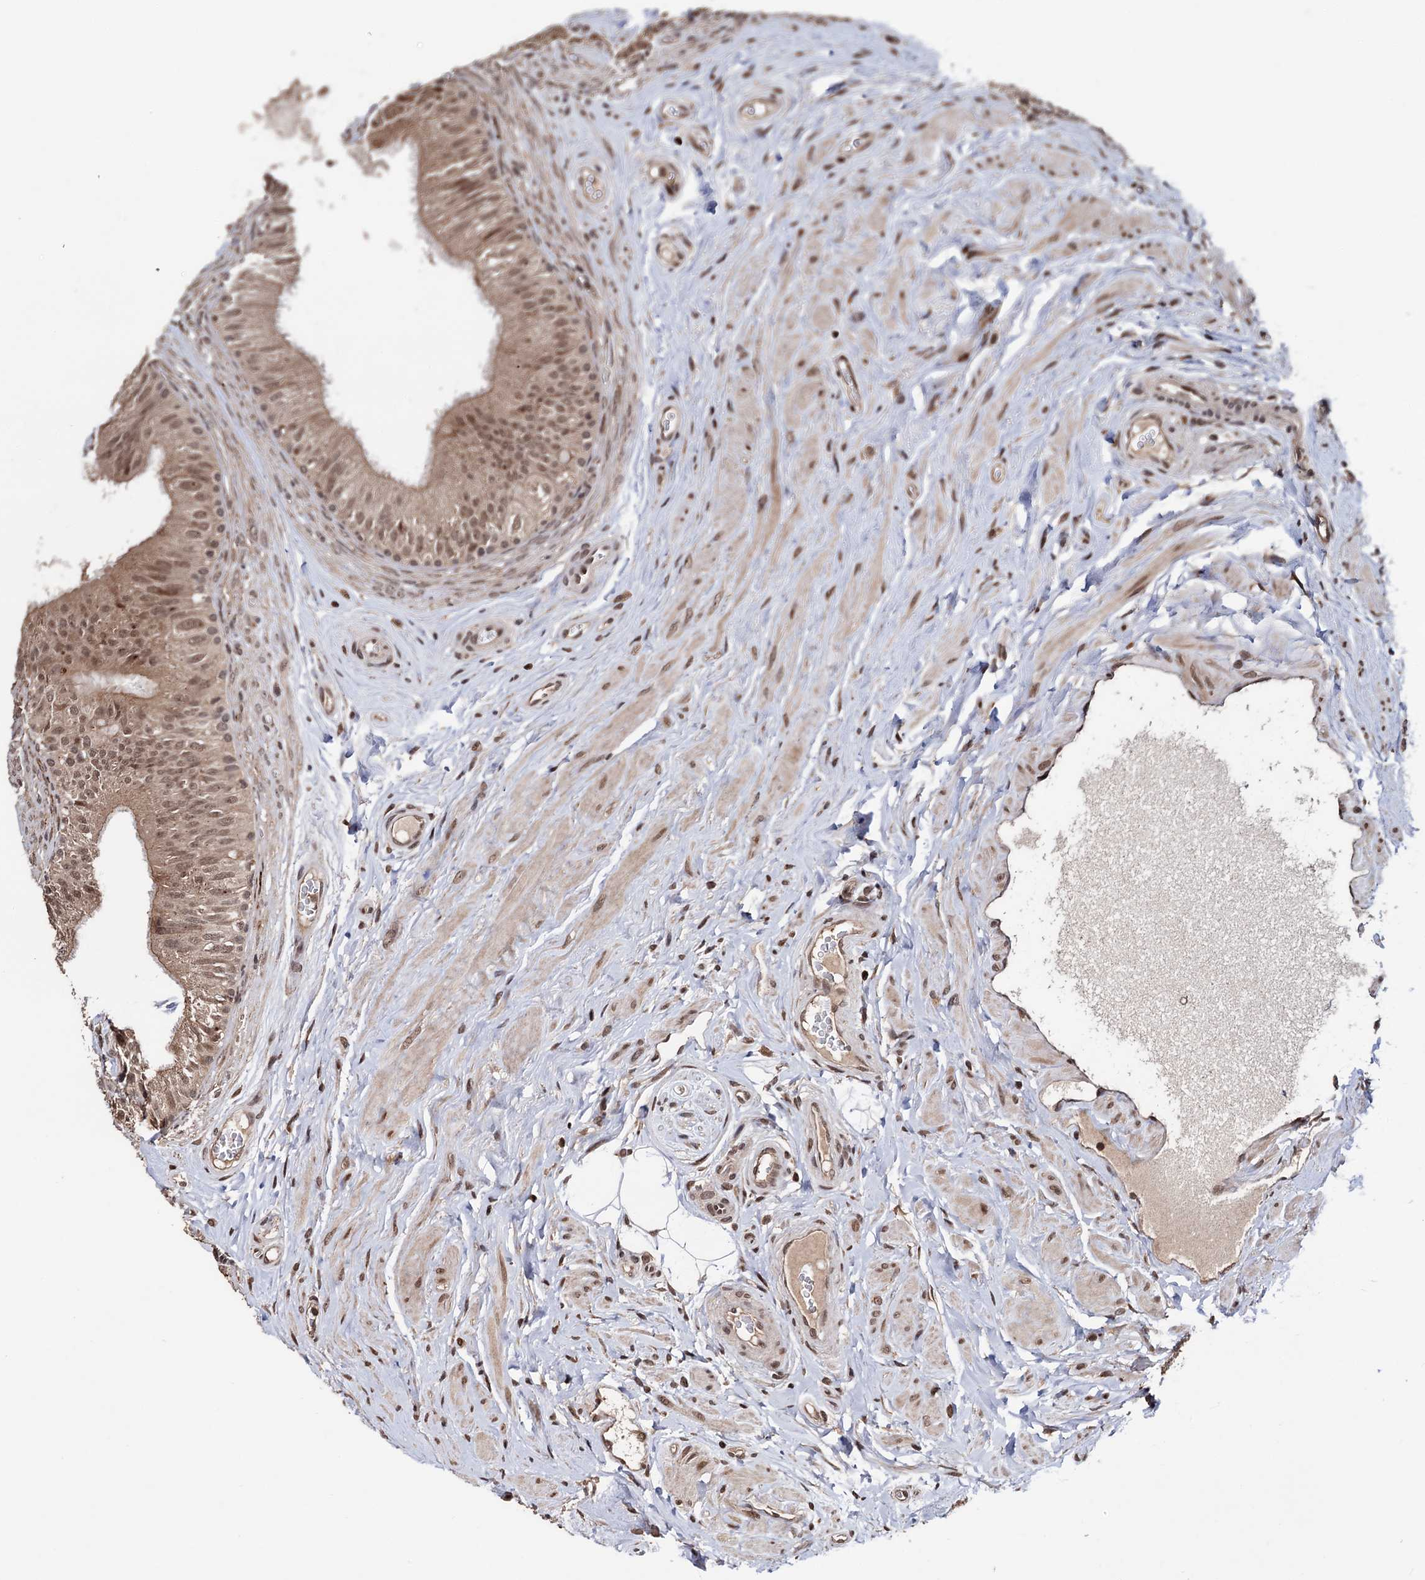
{"staining": {"intensity": "moderate", "quantity": ">75%", "location": "cytoplasmic/membranous,nuclear"}, "tissue": "epididymis", "cell_type": "Glandular cells", "image_type": "normal", "snomed": [{"axis": "morphology", "description": "Normal tissue, NOS"}, {"axis": "topography", "description": "Epididymis"}], "caption": "A brown stain shows moderate cytoplasmic/membranous,nuclear positivity of a protein in glandular cells of benign epididymis.", "gene": "KLF5", "patient": {"sex": "male", "age": 46}}